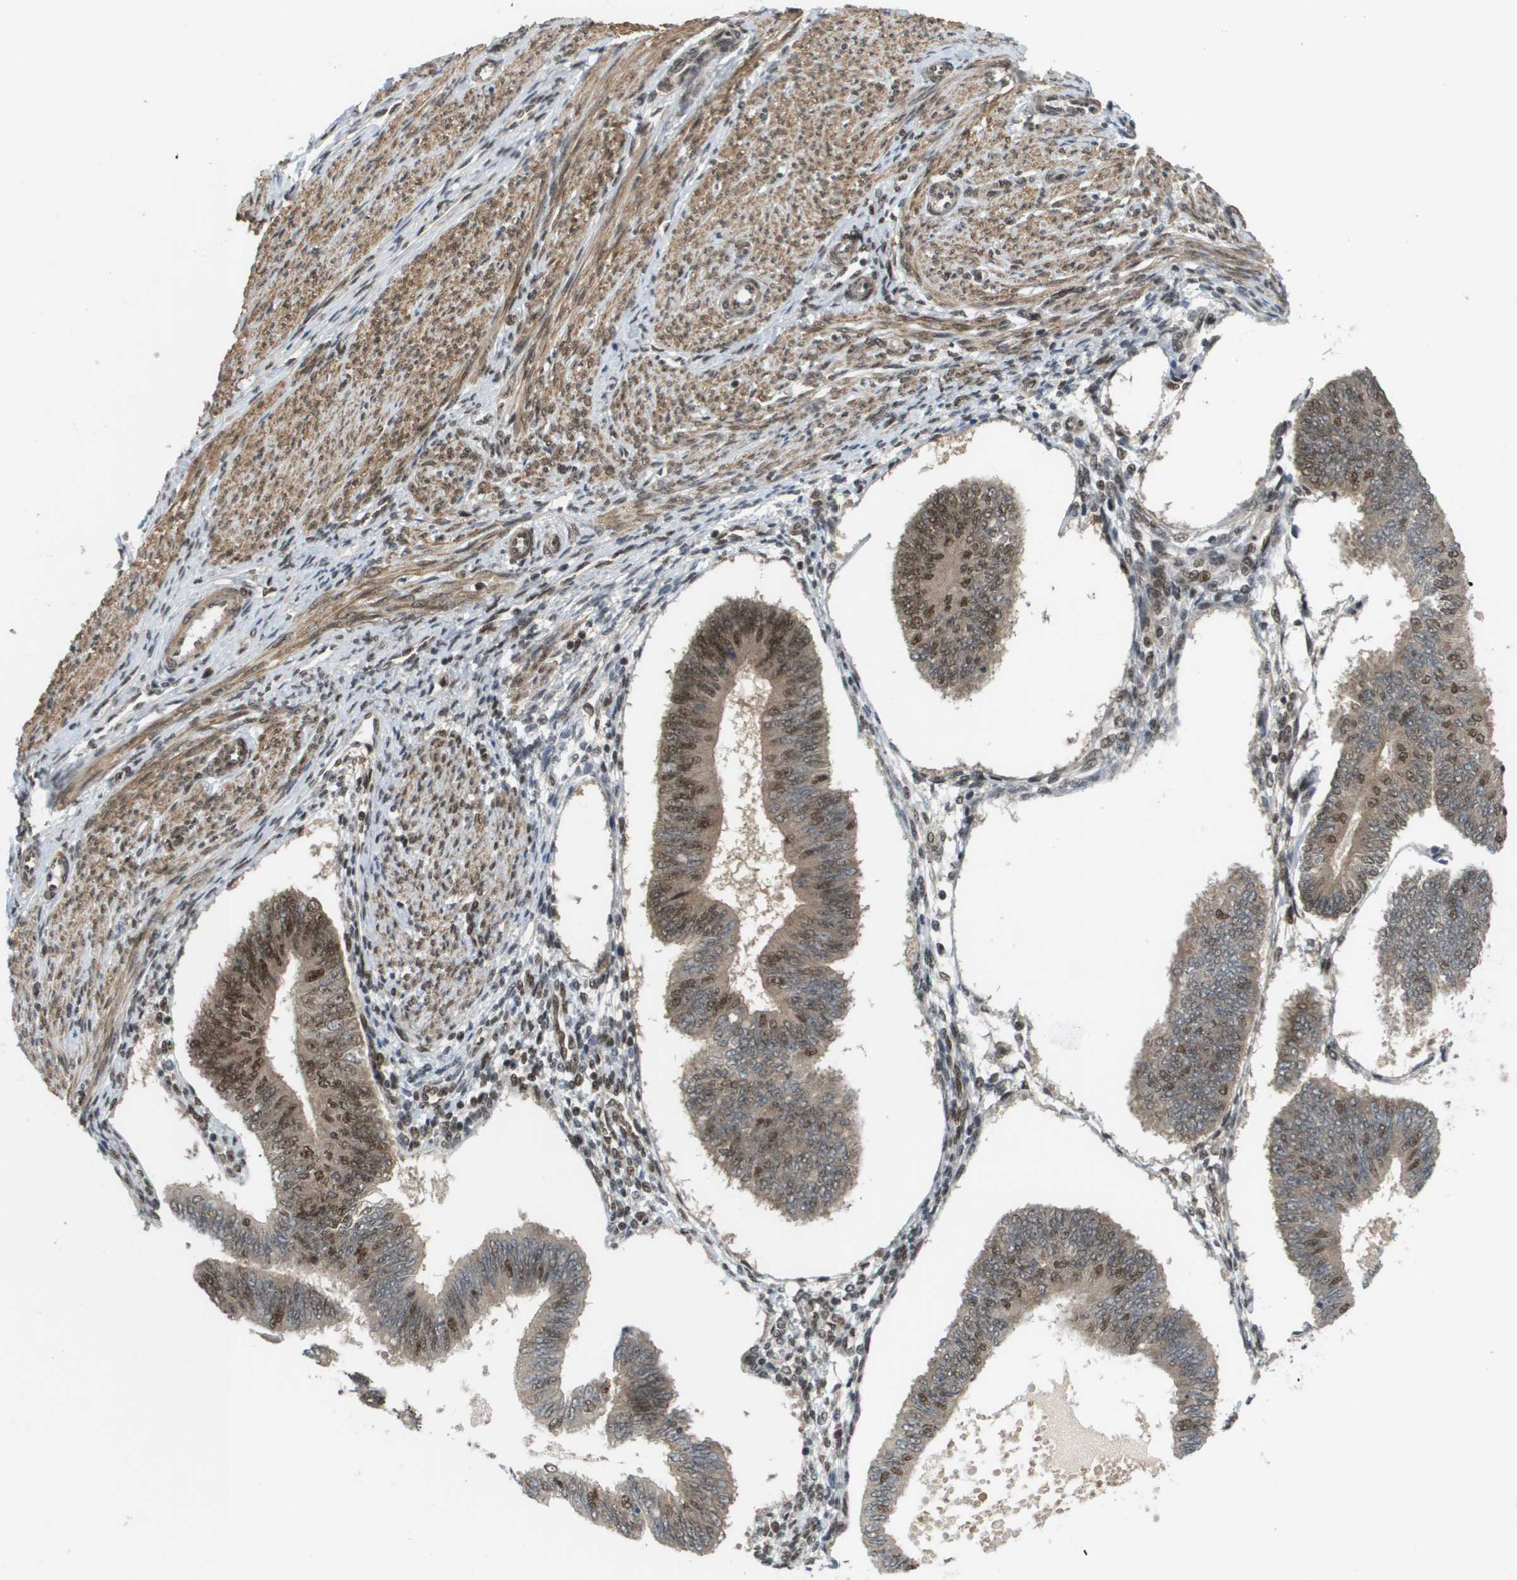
{"staining": {"intensity": "weak", "quantity": "25%-75%", "location": "cytoplasmic/membranous,nuclear"}, "tissue": "endometrial cancer", "cell_type": "Tumor cells", "image_type": "cancer", "snomed": [{"axis": "morphology", "description": "Adenocarcinoma, NOS"}, {"axis": "topography", "description": "Endometrium"}], "caption": "Adenocarcinoma (endometrial) stained with a brown dye displays weak cytoplasmic/membranous and nuclear positive positivity in about 25%-75% of tumor cells.", "gene": "PRCC", "patient": {"sex": "female", "age": 58}}